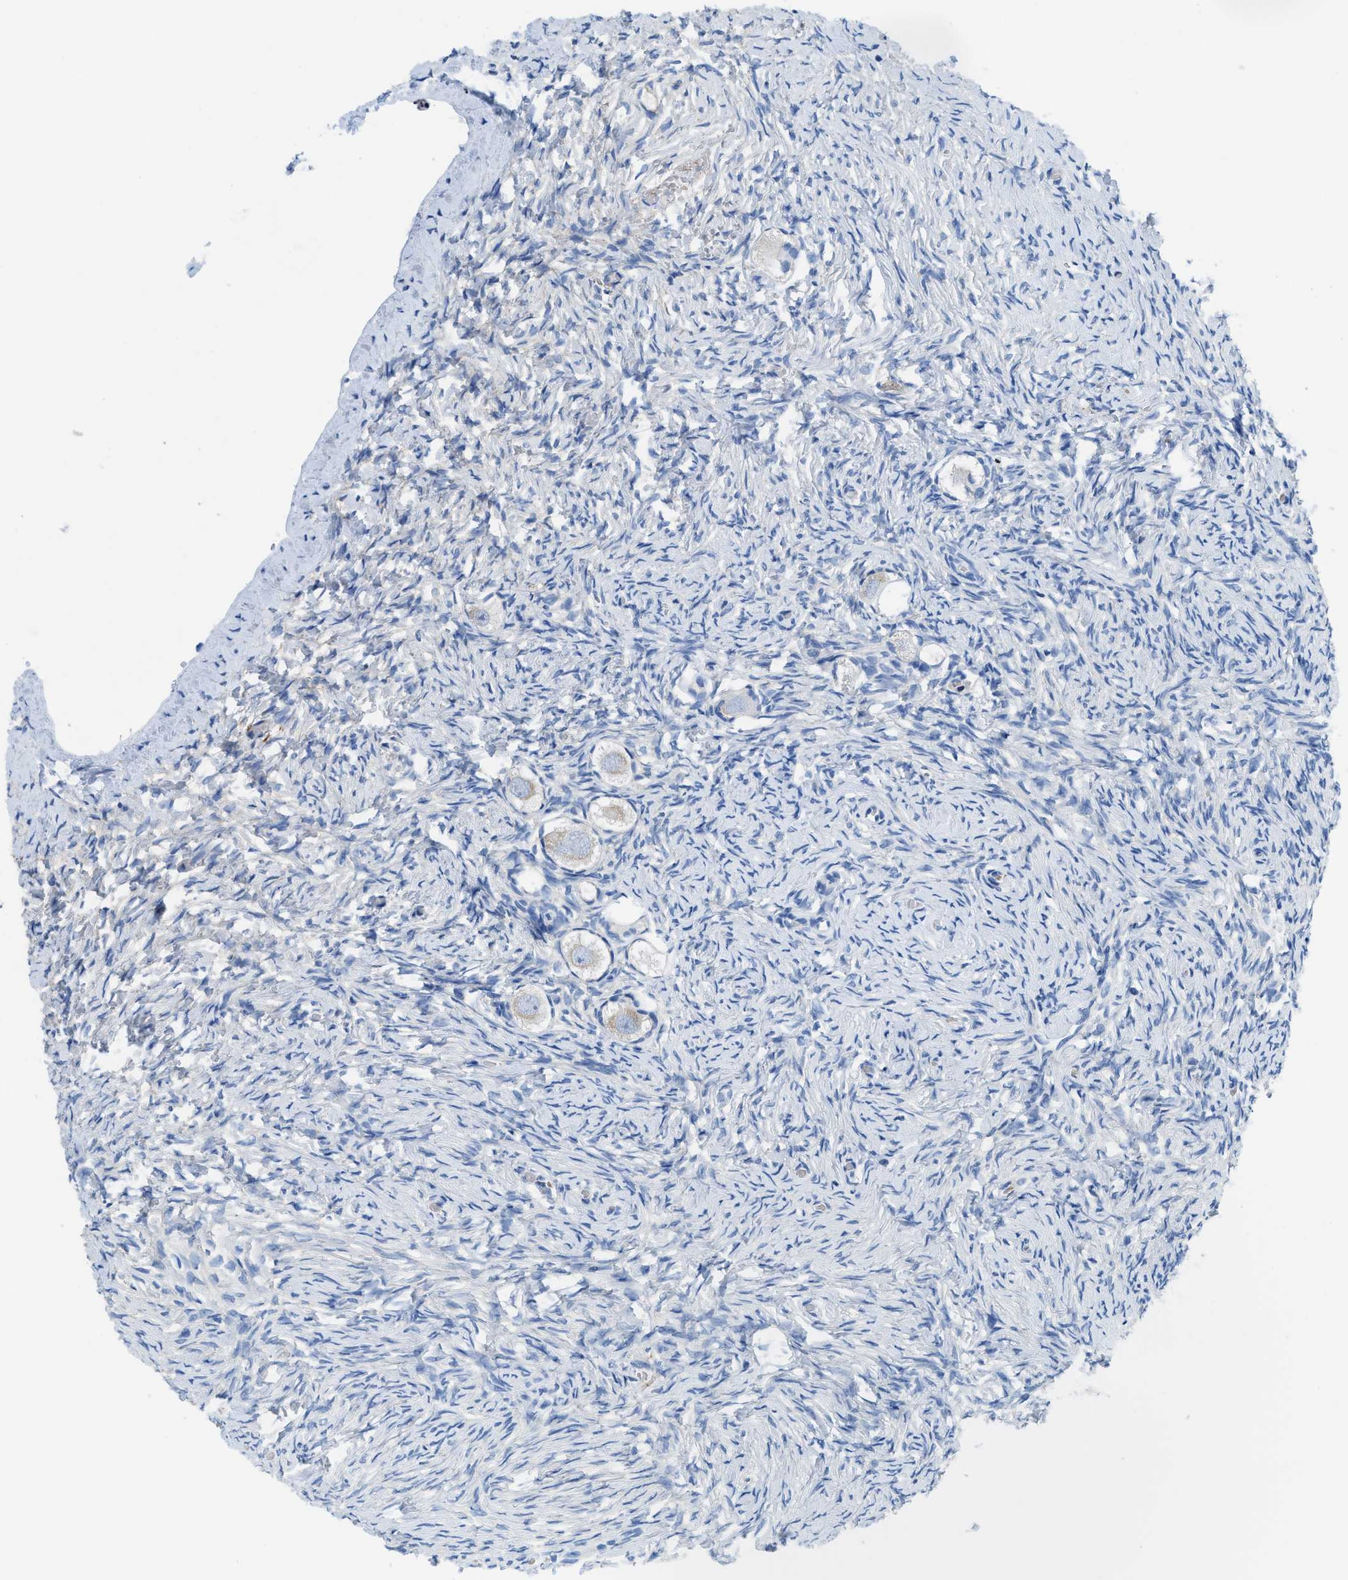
{"staining": {"intensity": "negative", "quantity": "none", "location": "none"}, "tissue": "ovary", "cell_type": "Follicle cells", "image_type": "normal", "snomed": [{"axis": "morphology", "description": "Normal tissue, NOS"}, {"axis": "topography", "description": "Ovary"}], "caption": "Immunohistochemistry micrograph of unremarkable ovary stained for a protein (brown), which shows no expression in follicle cells.", "gene": "NEB", "patient": {"sex": "female", "age": 27}}